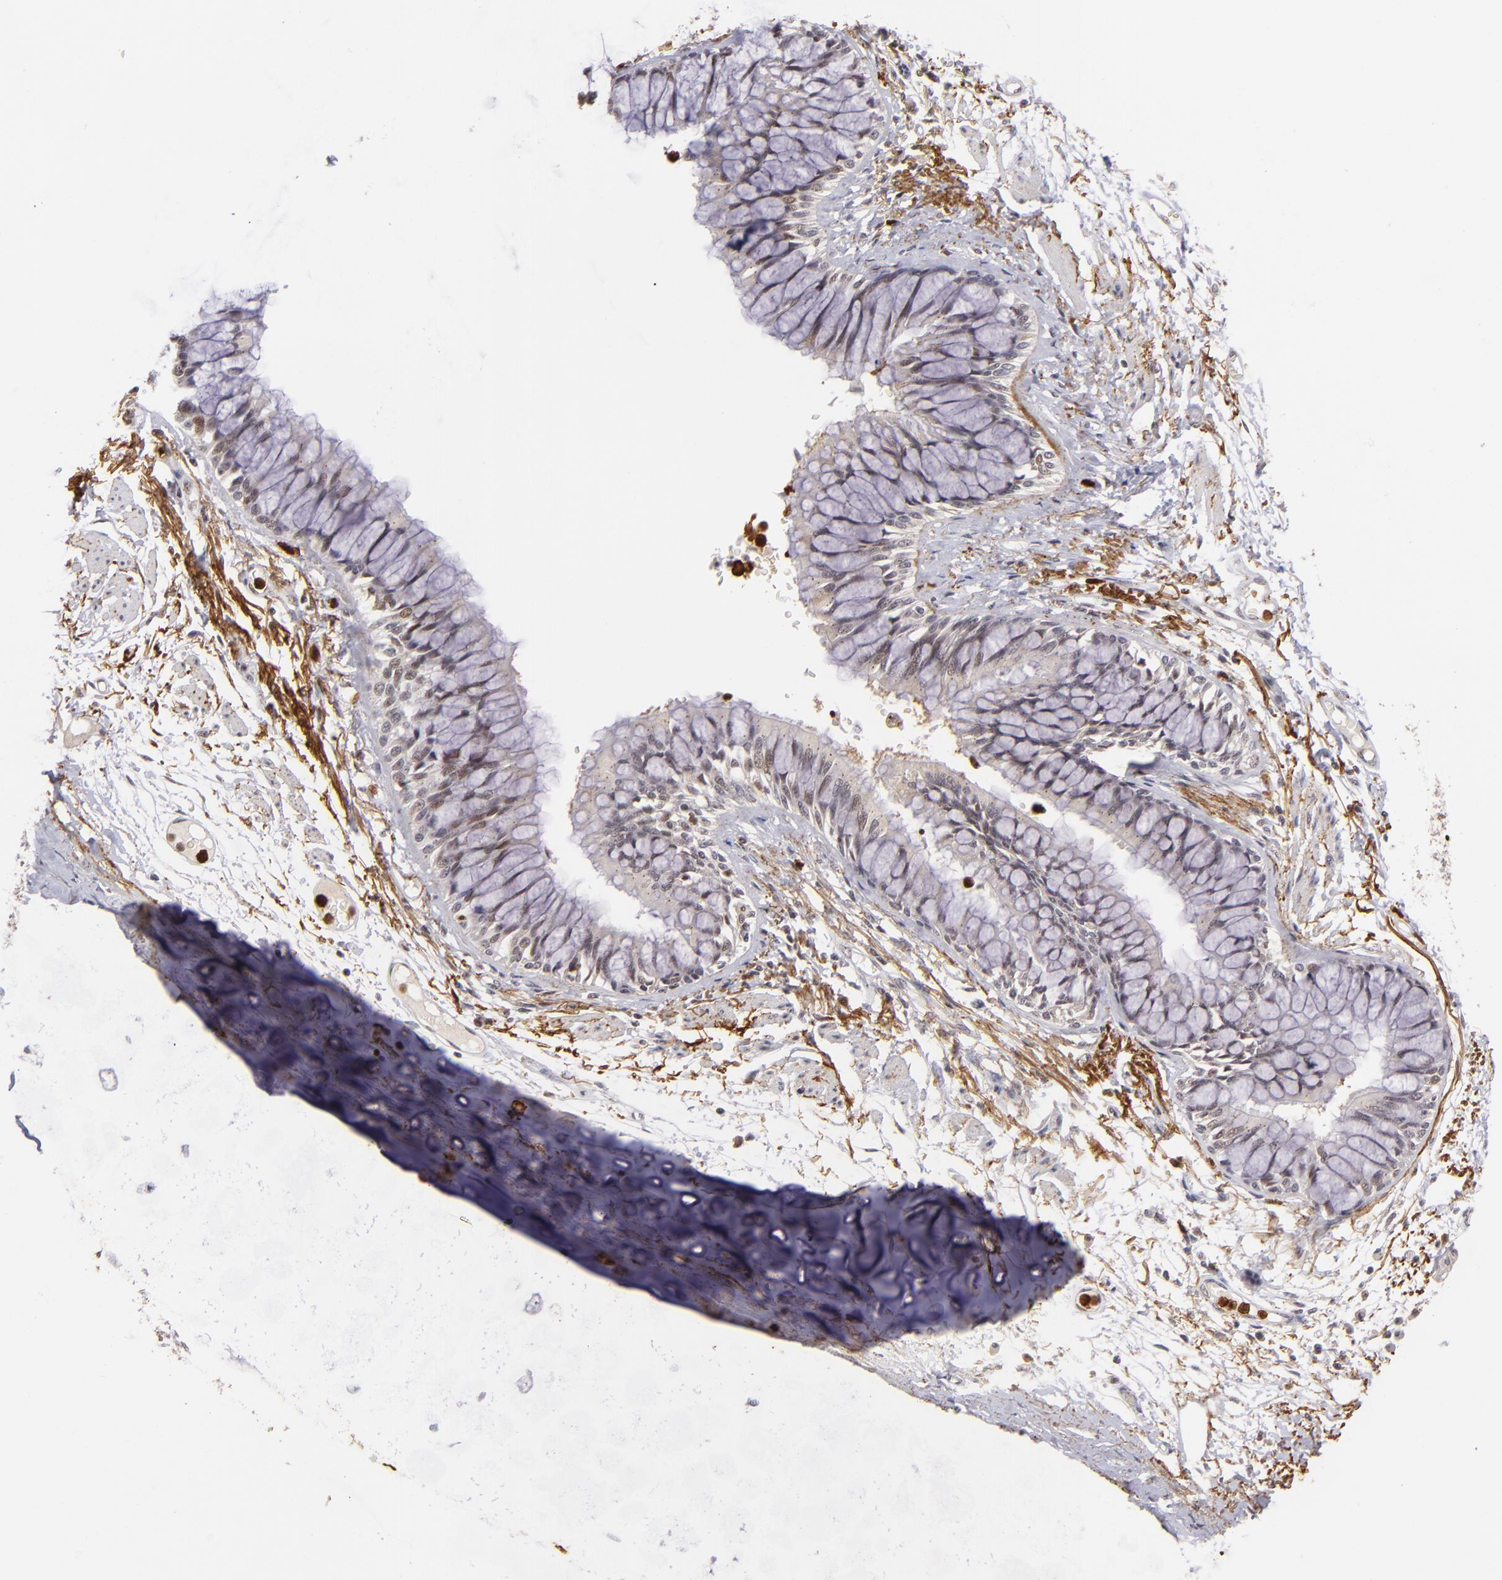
{"staining": {"intensity": "moderate", "quantity": "<25%", "location": "nuclear"}, "tissue": "bronchus", "cell_type": "Respiratory epithelial cells", "image_type": "normal", "snomed": [{"axis": "morphology", "description": "Normal tissue, NOS"}, {"axis": "topography", "description": "Cartilage tissue"}, {"axis": "topography", "description": "Bronchus"}, {"axis": "topography", "description": "Lung"}, {"axis": "topography", "description": "Peripheral nerve tissue"}], "caption": "DAB immunohistochemical staining of normal bronchus exhibits moderate nuclear protein positivity in approximately <25% of respiratory epithelial cells.", "gene": "RXRG", "patient": {"sex": "female", "age": 49}}